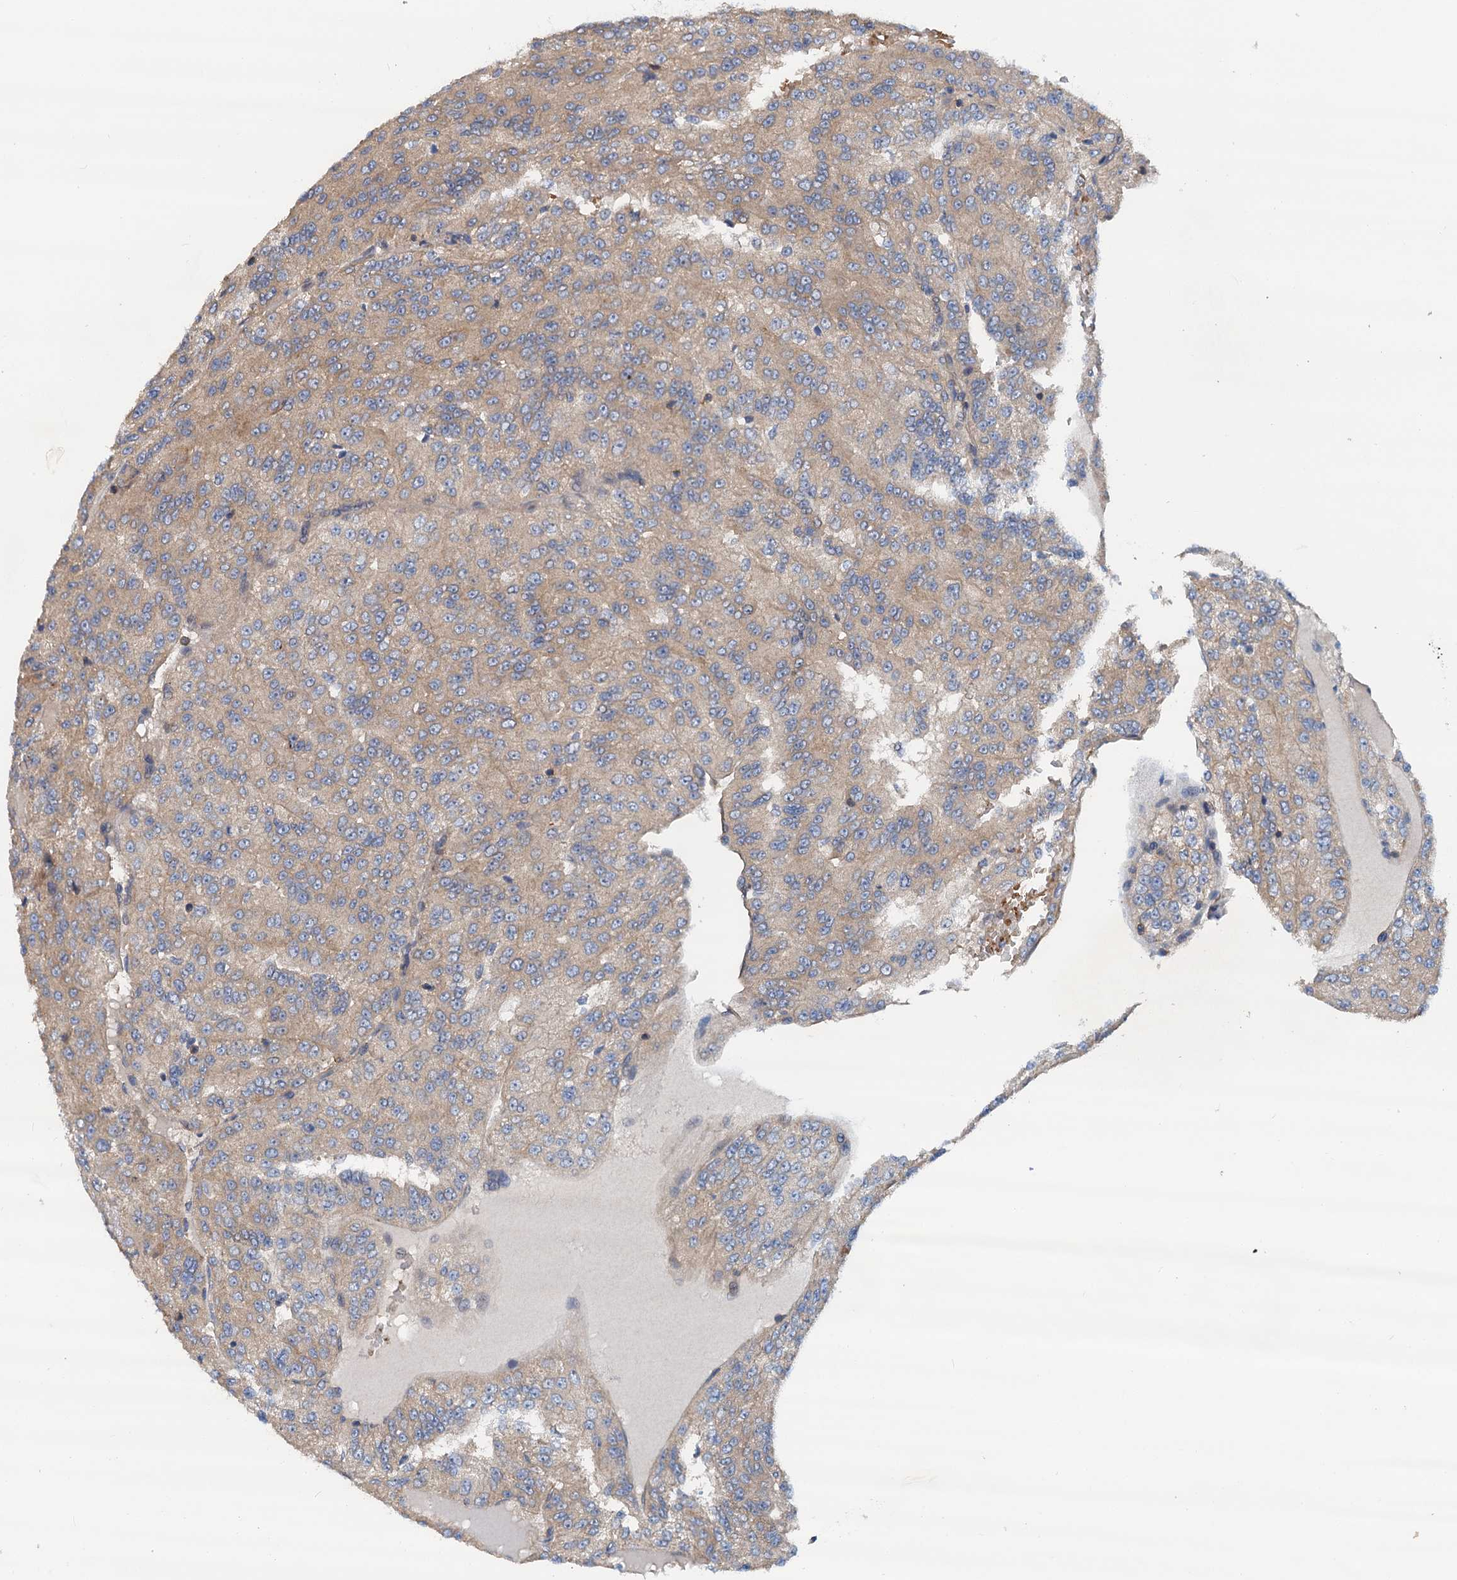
{"staining": {"intensity": "weak", "quantity": ">75%", "location": "cytoplasmic/membranous"}, "tissue": "renal cancer", "cell_type": "Tumor cells", "image_type": "cancer", "snomed": [{"axis": "morphology", "description": "Adenocarcinoma, NOS"}, {"axis": "topography", "description": "Kidney"}], "caption": "Renal cancer (adenocarcinoma) was stained to show a protein in brown. There is low levels of weak cytoplasmic/membranous expression in about >75% of tumor cells. The staining was performed using DAB to visualize the protein expression in brown, while the nuclei were stained in blue with hematoxylin (Magnification: 20x).", "gene": "ROGDI", "patient": {"sex": "female", "age": 63}}